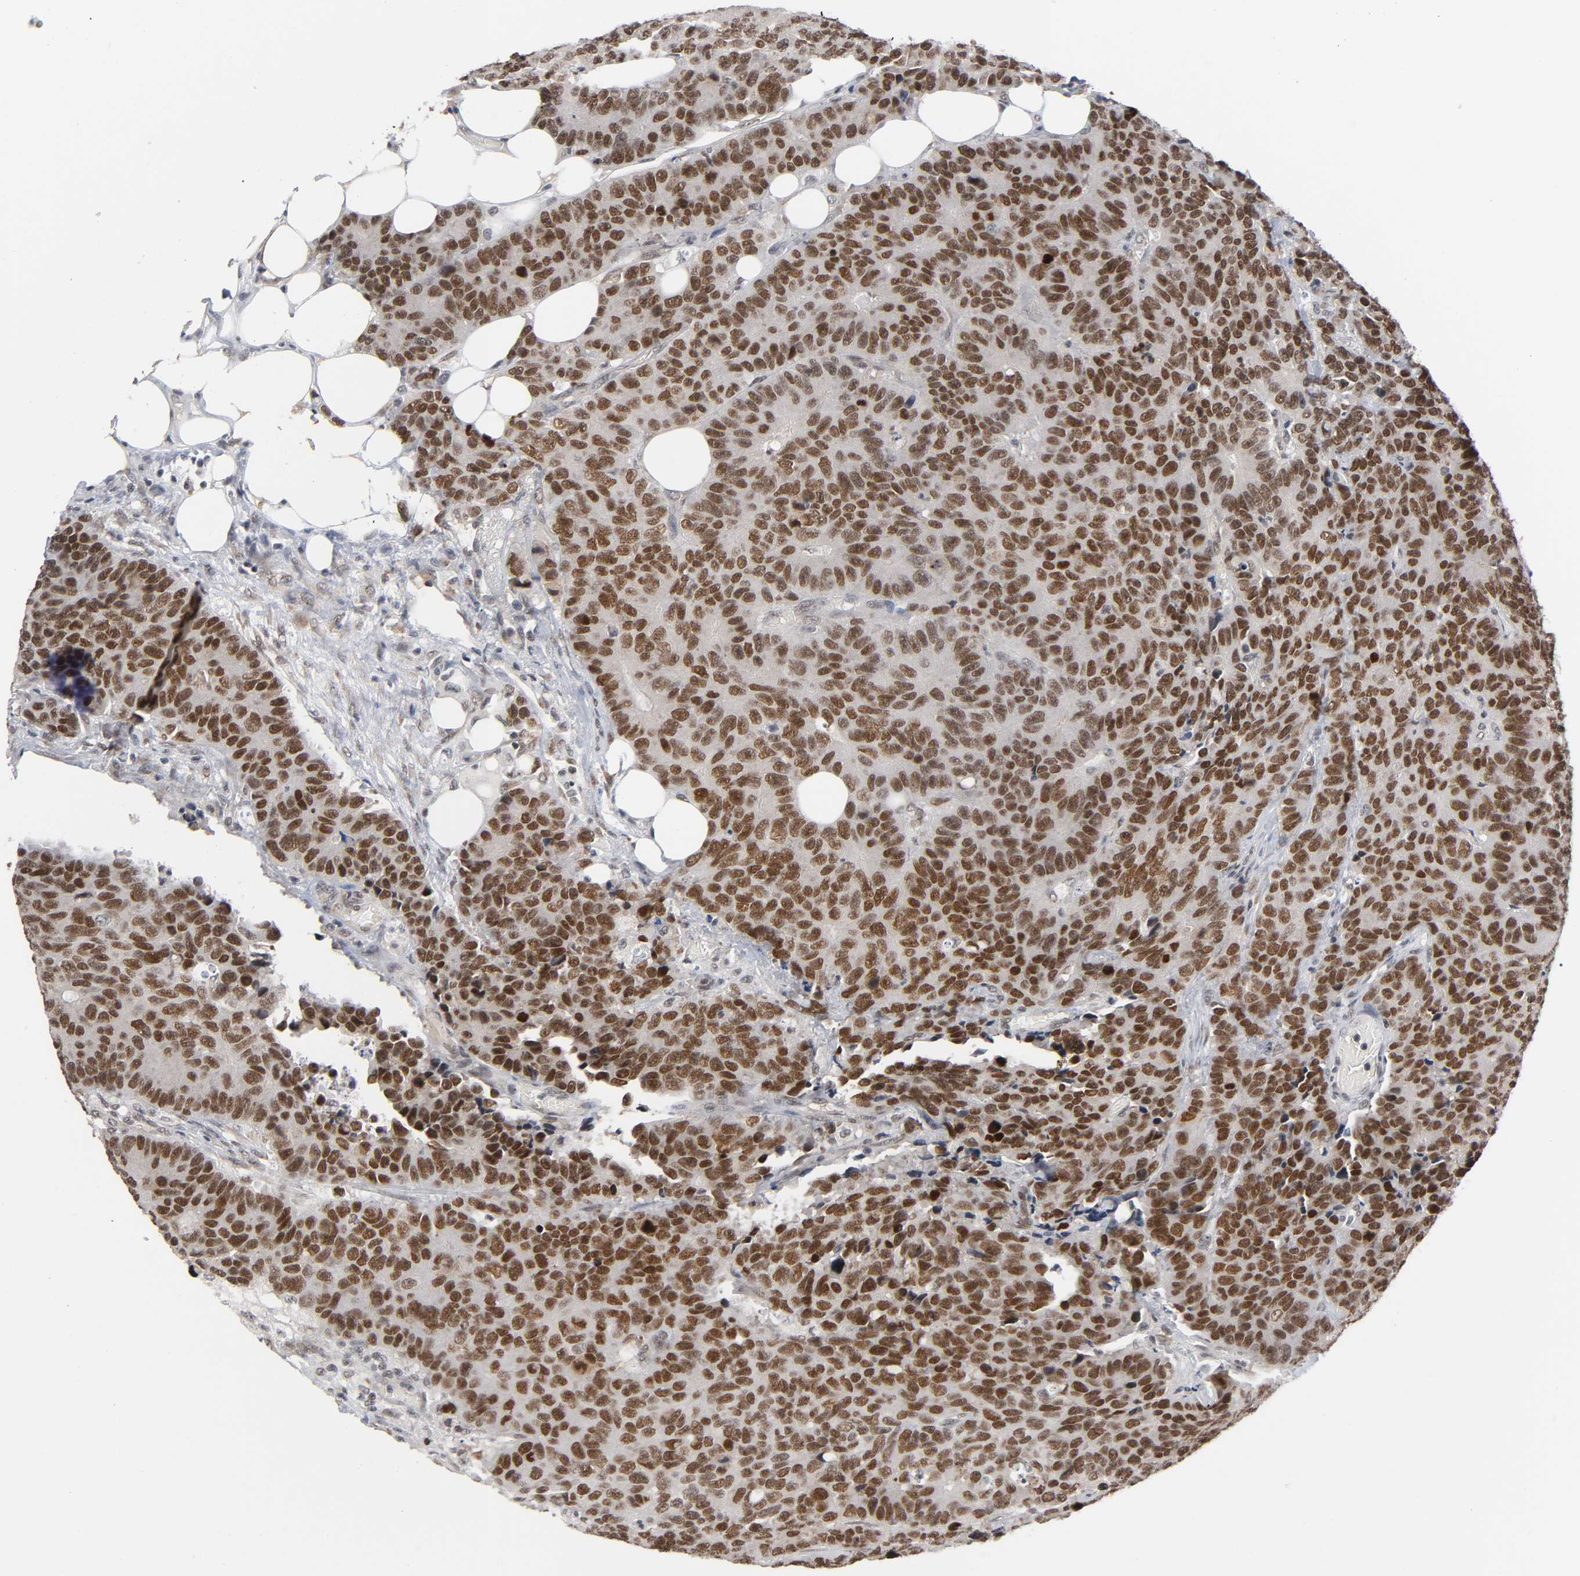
{"staining": {"intensity": "moderate", "quantity": ">75%", "location": "cytoplasmic/membranous,nuclear"}, "tissue": "colorectal cancer", "cell_type": "Tumor cells", "image_type": "cancer", "snomed": [{"axis": "morphology", "description": "Adenocarcinoma, NOS"}, {"axis": "topography", "description": "Colon"}], "caption": "Immunohistochemistry (IHC) micrograph of colorectal adenocarcinoma stained for a protein (brown), which exhibits medium levels of moderate cytoplasmic/membranous and nuclear positivity in about >75% of tumor cells.", "gene": "ZNF384", "patient": {"sex": "female", "age": 86}}